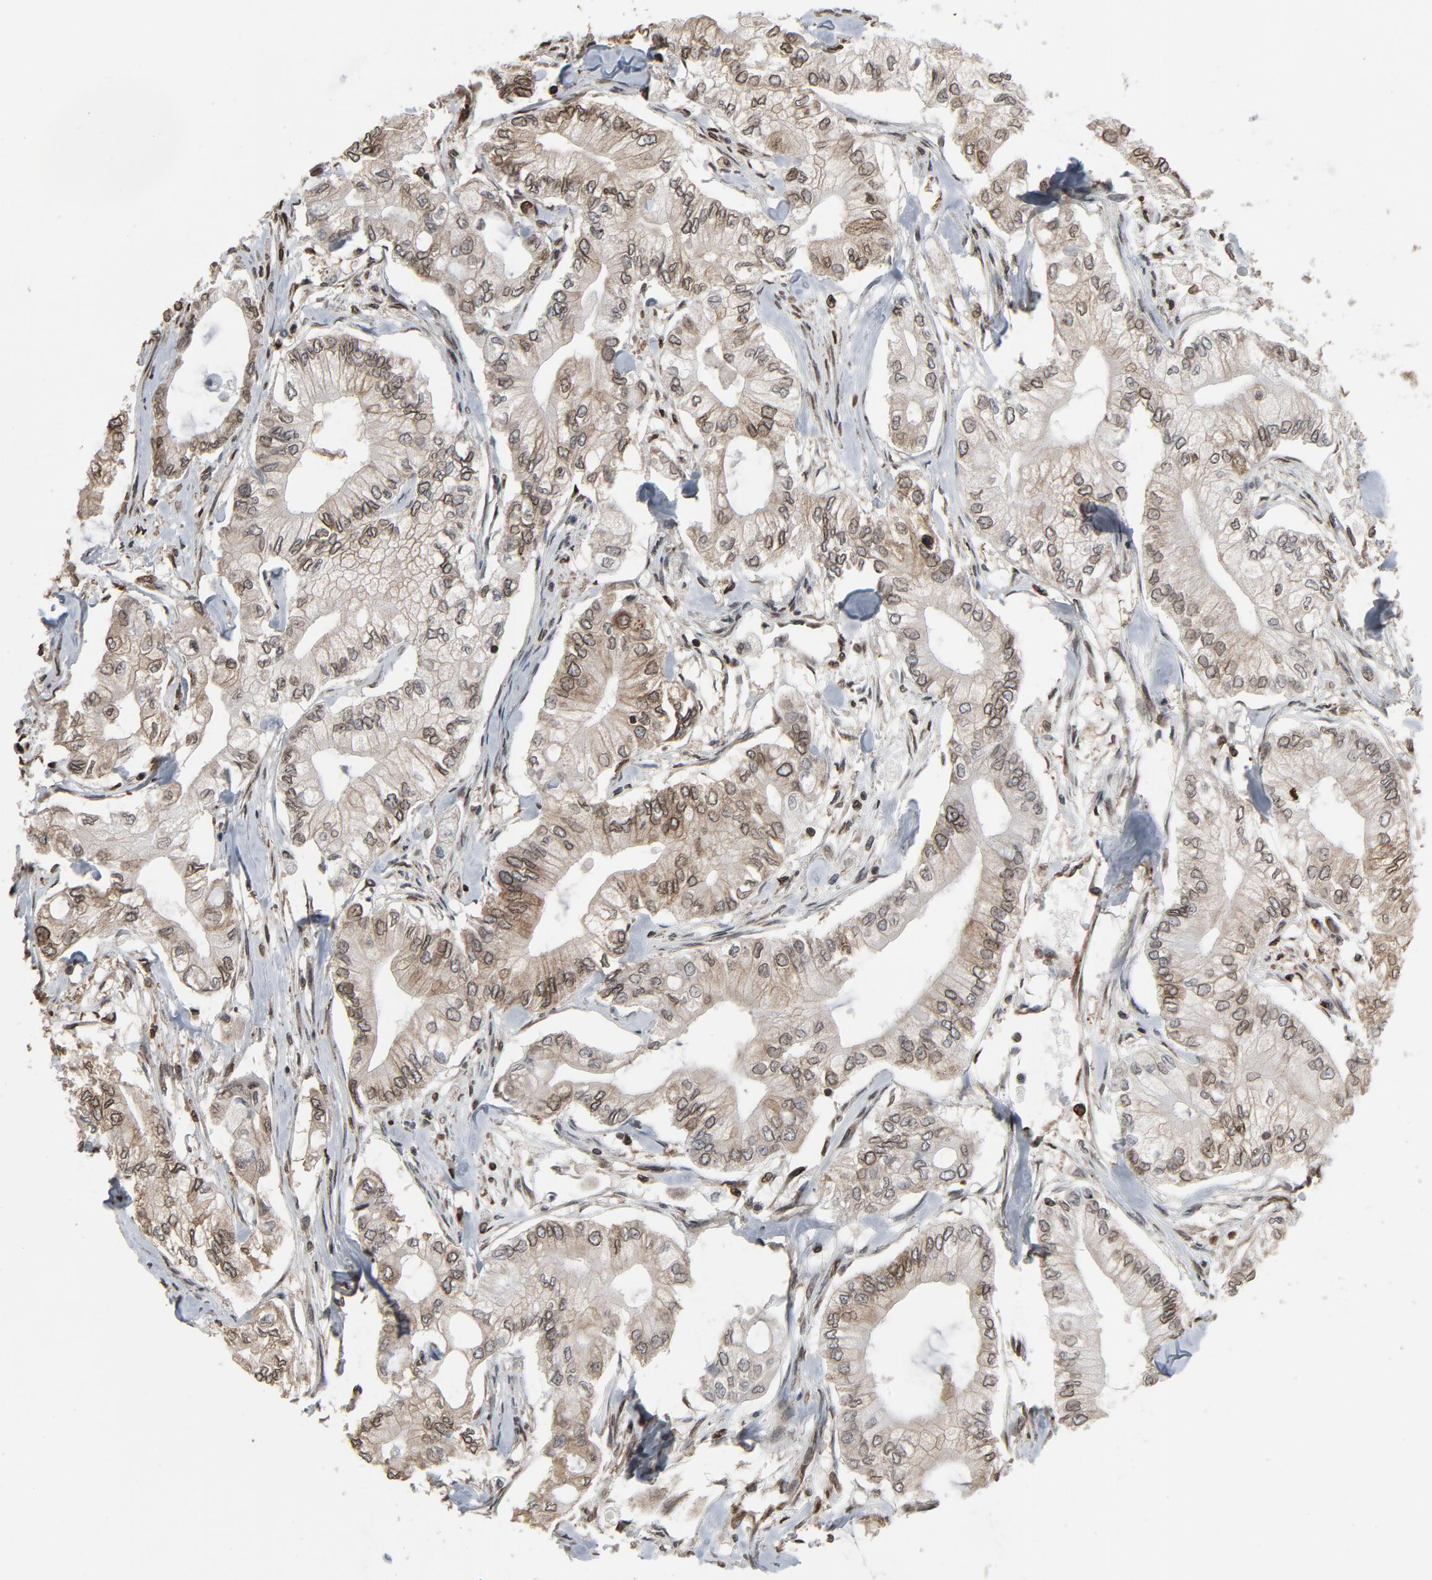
{"staining": {"intensity": "weak", "quantity": "25%-75%", "location": "cytoplasmic/membranous,nuclear"}, "tissue": "pancreatic cancer", "cell_type": "Tumor cells", "image_type": "cancer", "snomed": [{"axis": "morphology", "description": "Adenocarcinoma, NOS"}, {"axis": "topography", "description": "Pancreas"}], "caption": "Brown immunohistochemical staining in human pancreatic adenocarcinoma shows weak cytoplasmic/membranous and nuclear staining in about 25%-75% of tumor cells.", "gene": "UBE2D1", "patient": {"sex": "male", "age": 79}}